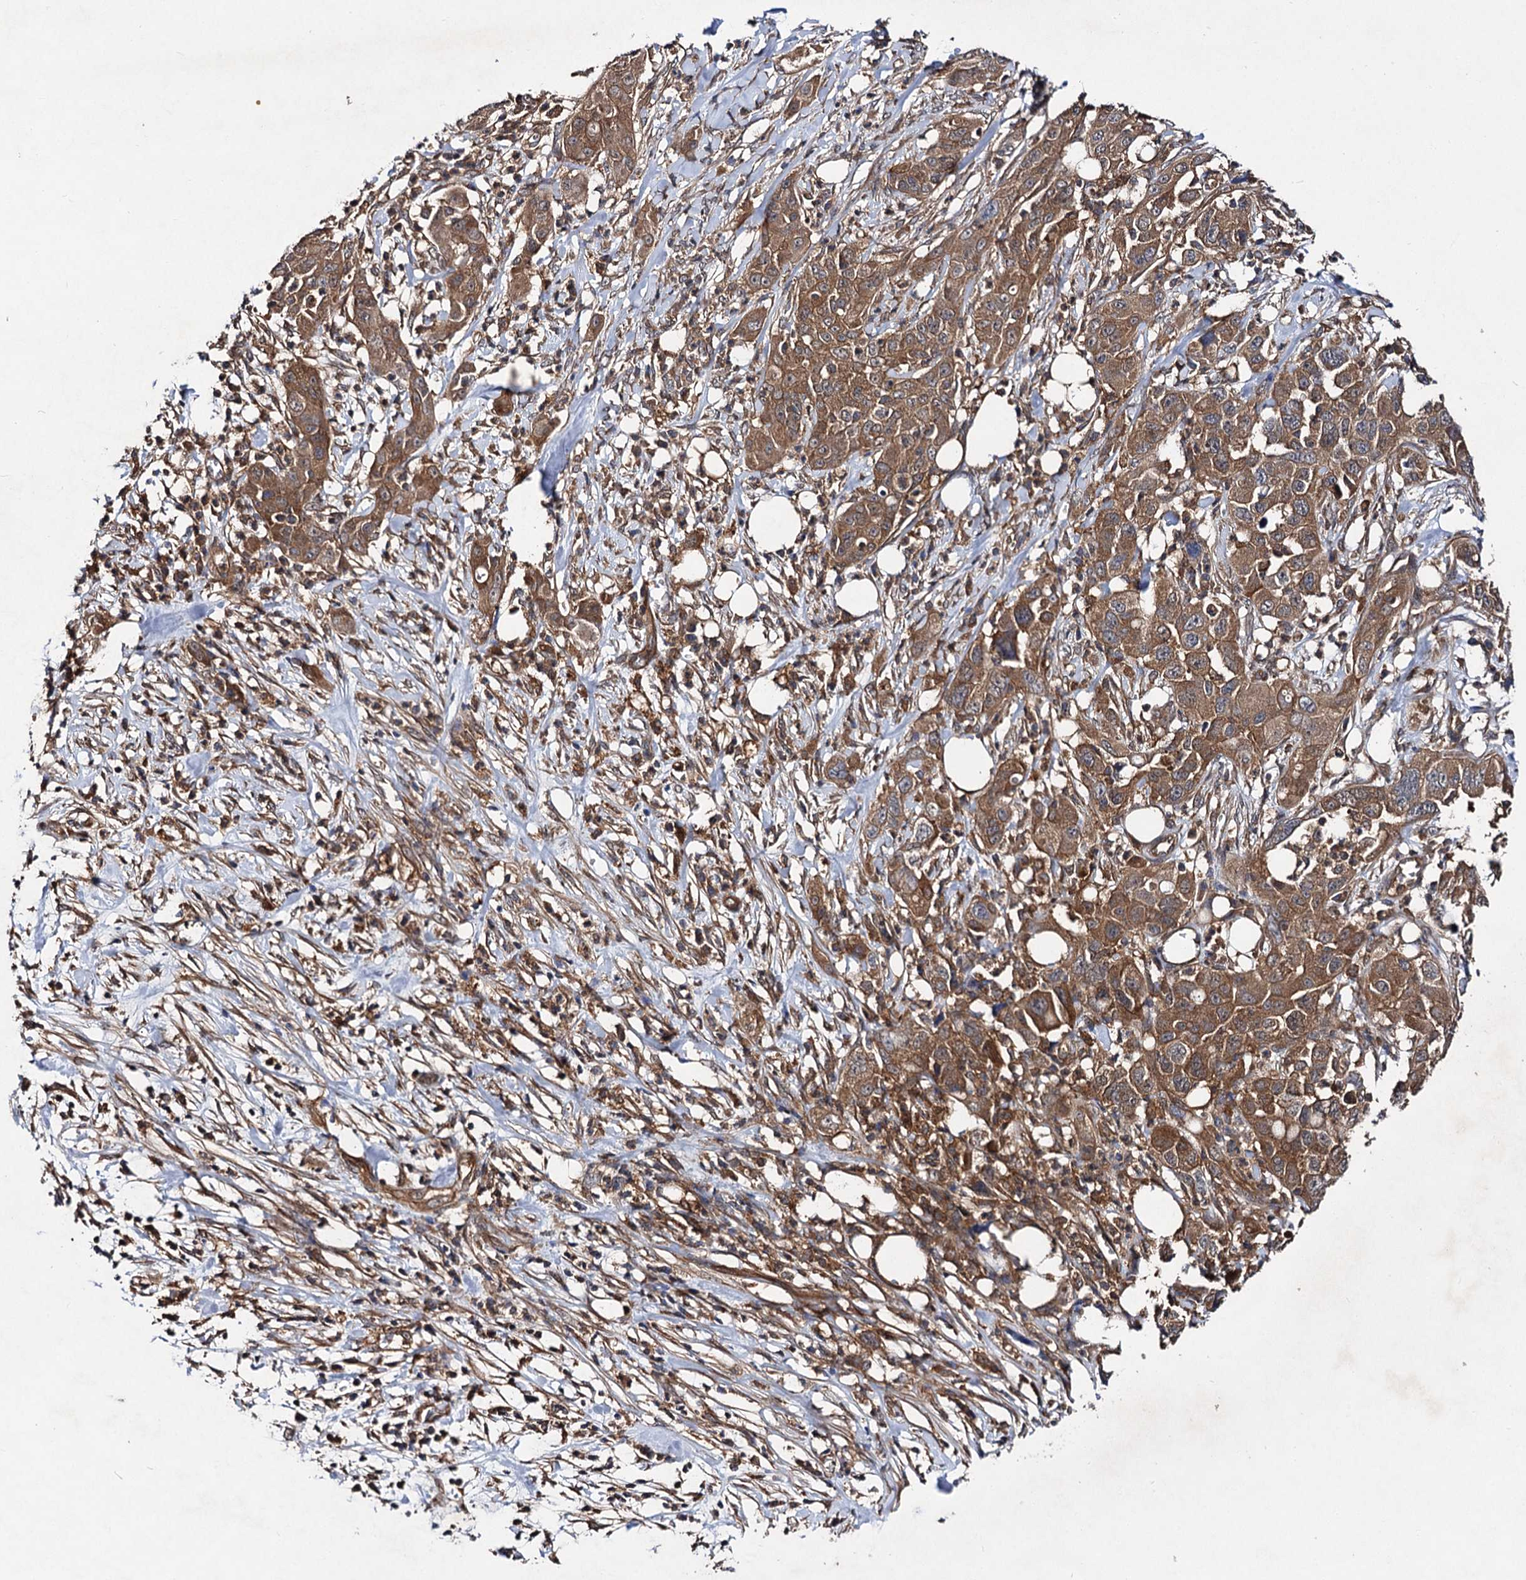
{"staining": {"intensity": "moderate", "quantity": ">75%", "location": "cytoplasmic/membranous"}, "tissue": "pancreatic cancer", "cell_type": "Tumor cells", "image_type": "cancer", "snomed": [{"axis": "morphology", "description": "Adenocarcinoma, NOS"}, {"axis": "topography", "description": "Pancreas"}], "caption": "An image of pancreatic cancer stained for a protein reveals moderate cytoplasmic/membranous brown staining in tumor cells. The protein of interest is stained brown, and the nuclei are stained in blue (DAB IHC with brightfield microscopy, high magnification).", "gene": "VPS29", "patient": {"sex": "female", "age": 78}}